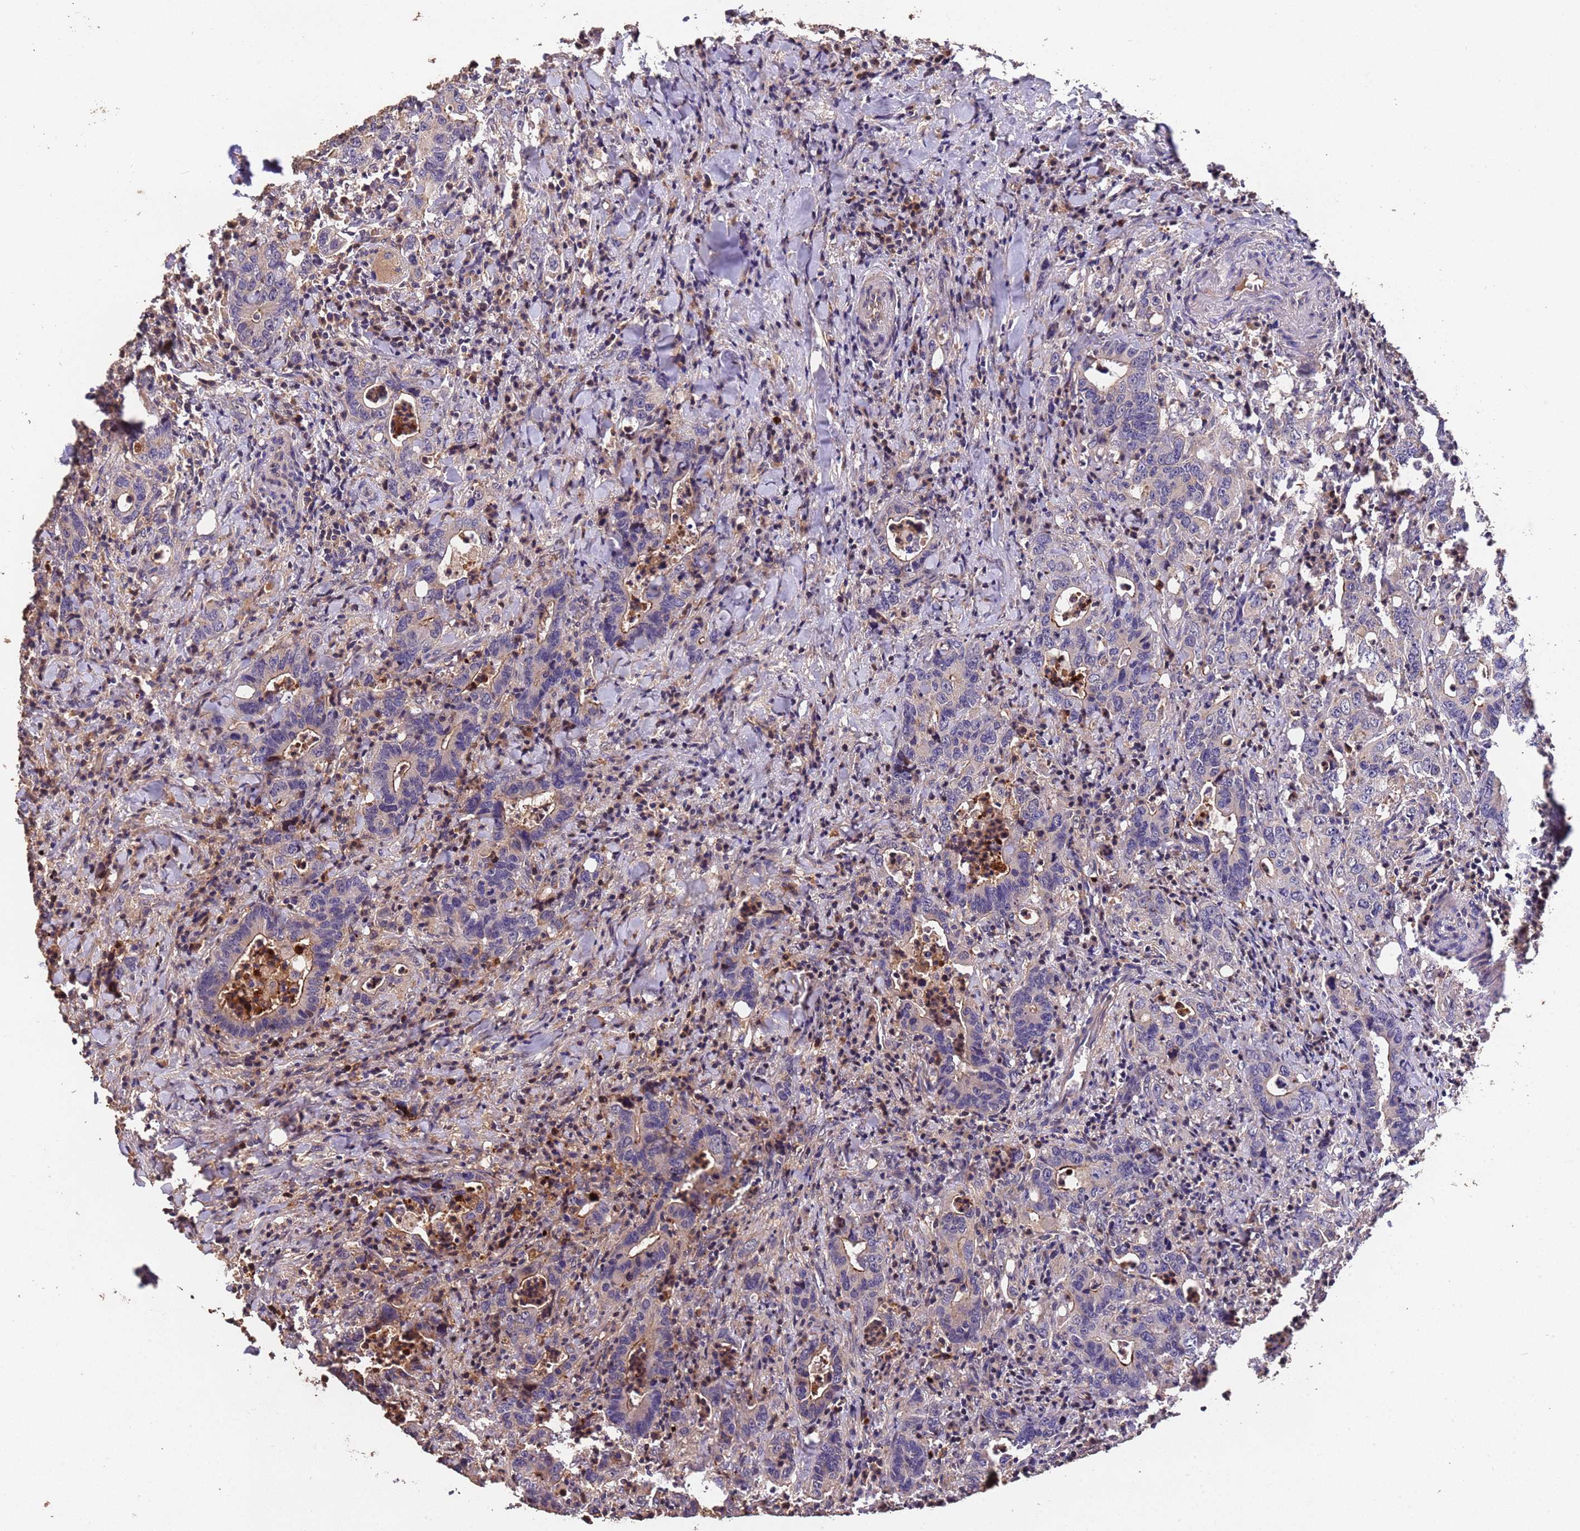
{"staining": {"intensity": "moderate", "quantity": "<25%", "location": "cytoplasmic/membranous"}, "tissue": "colorectal cancer", "cell_type": "Tumor cells", "image_type": "cancer", "snomed": [{"axis": "morphology", "description": "Adenocarcinoma, NOS"}, {"axis": "topography", "description": "Colon"}], "caption": "The micrograph reveals immunohistochemical staining of colorectal cancer (adenocarcinoma). There is moderate cytoplasmic/membranous positivity is present in about <25% of tumor cells.", "gene": "CCDC184", "patient": {"sex": "female", "age": 75}}